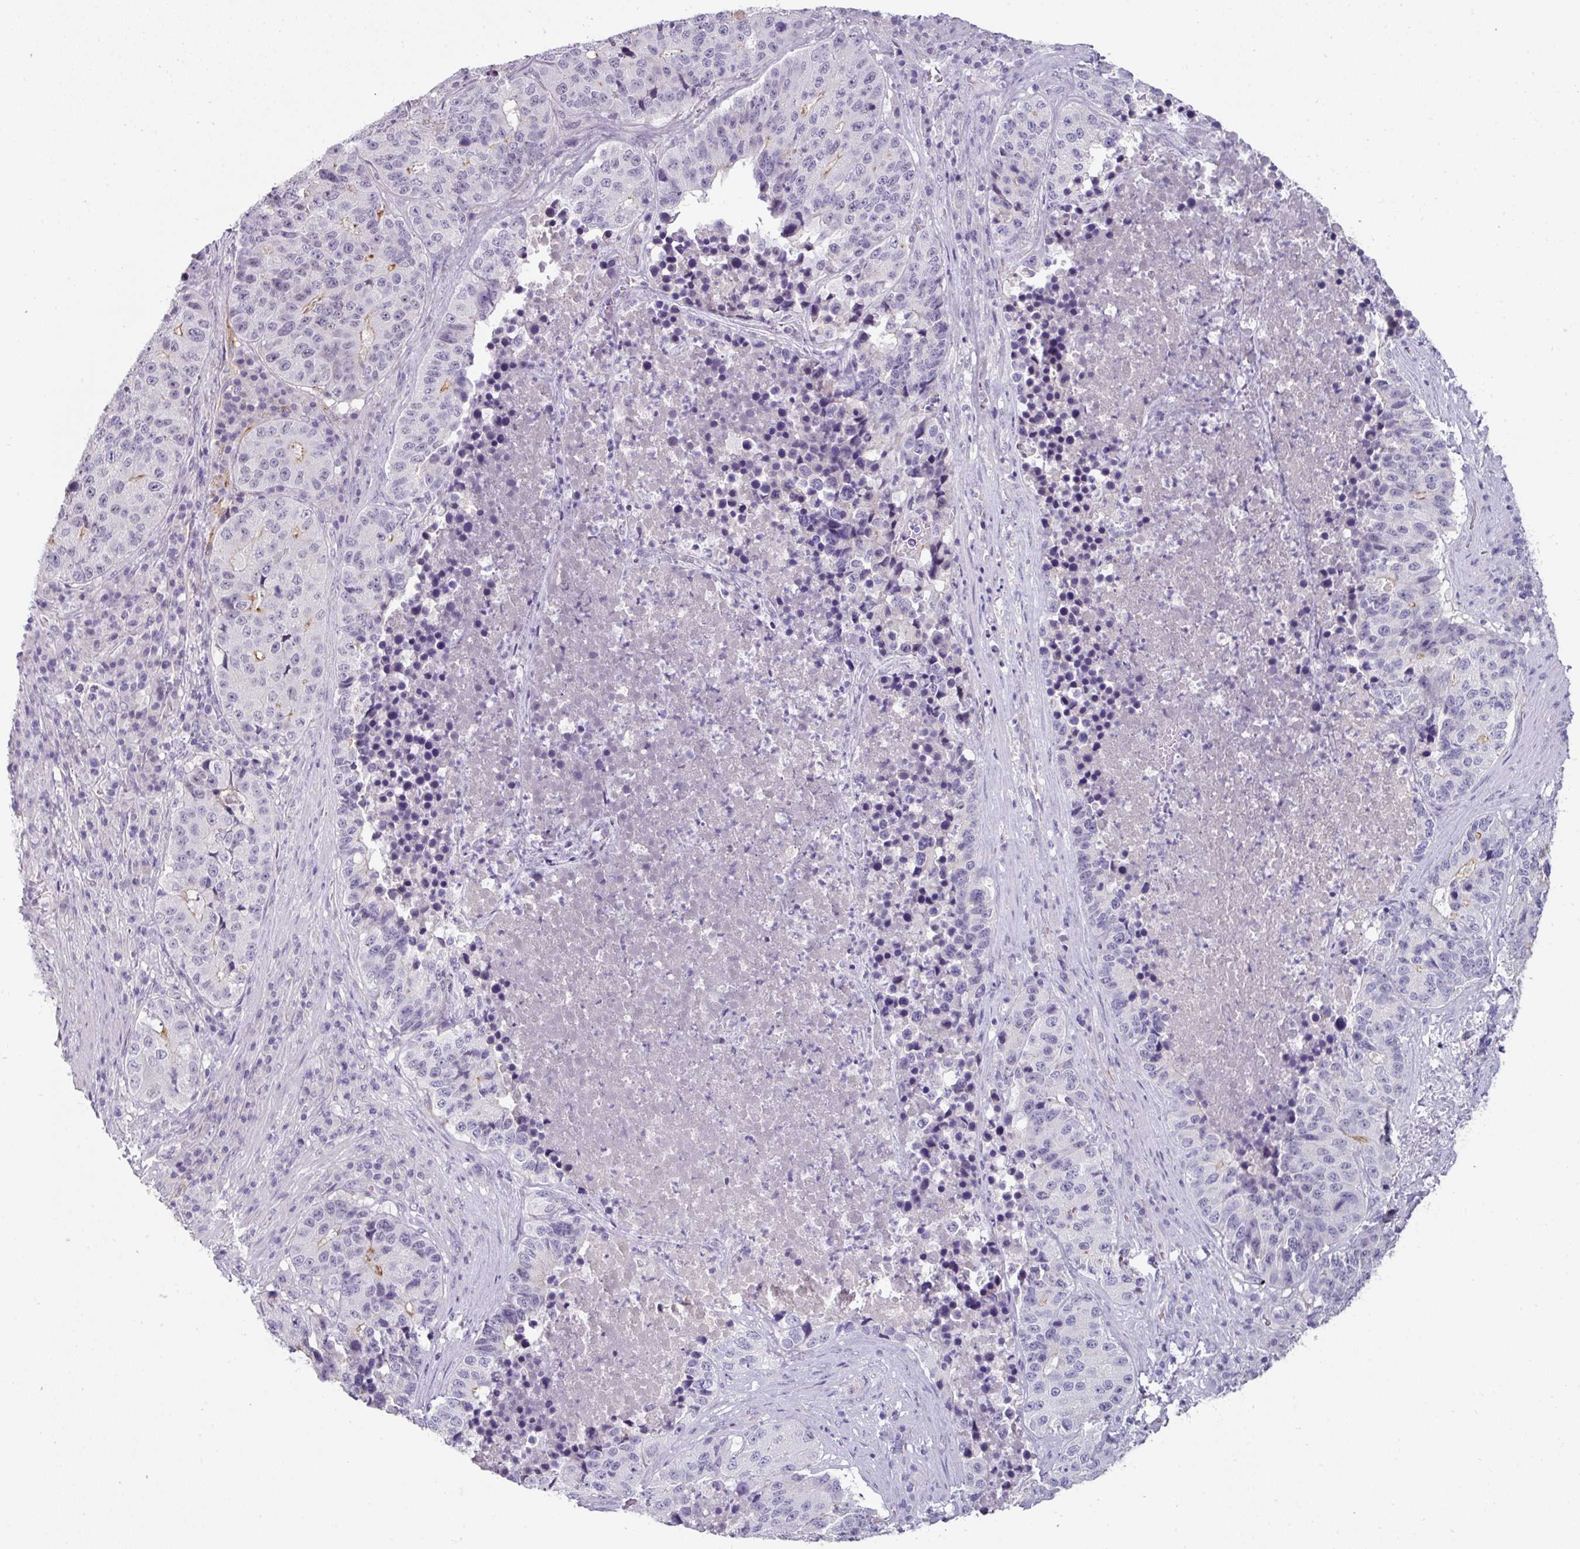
{"staining": {"intensity": "negative", "quantity": "none", "location": "none"}, "tissue": "stomach cancer", "cell_type": "Tumor cells", "image_type": "cancer", "snomed": [{"axis": "morphology", "description": "Adenocarcinoma, NOS"}, {"axis": "topography", "description": "Stomach"}], "caption": "This is an immunohistochemistry histopathology image of human adenocarcinoma (stomach). There is no expression in tumor cells.", "gene": "EYA3", "patient": {"sex": "male", "age": 71}}